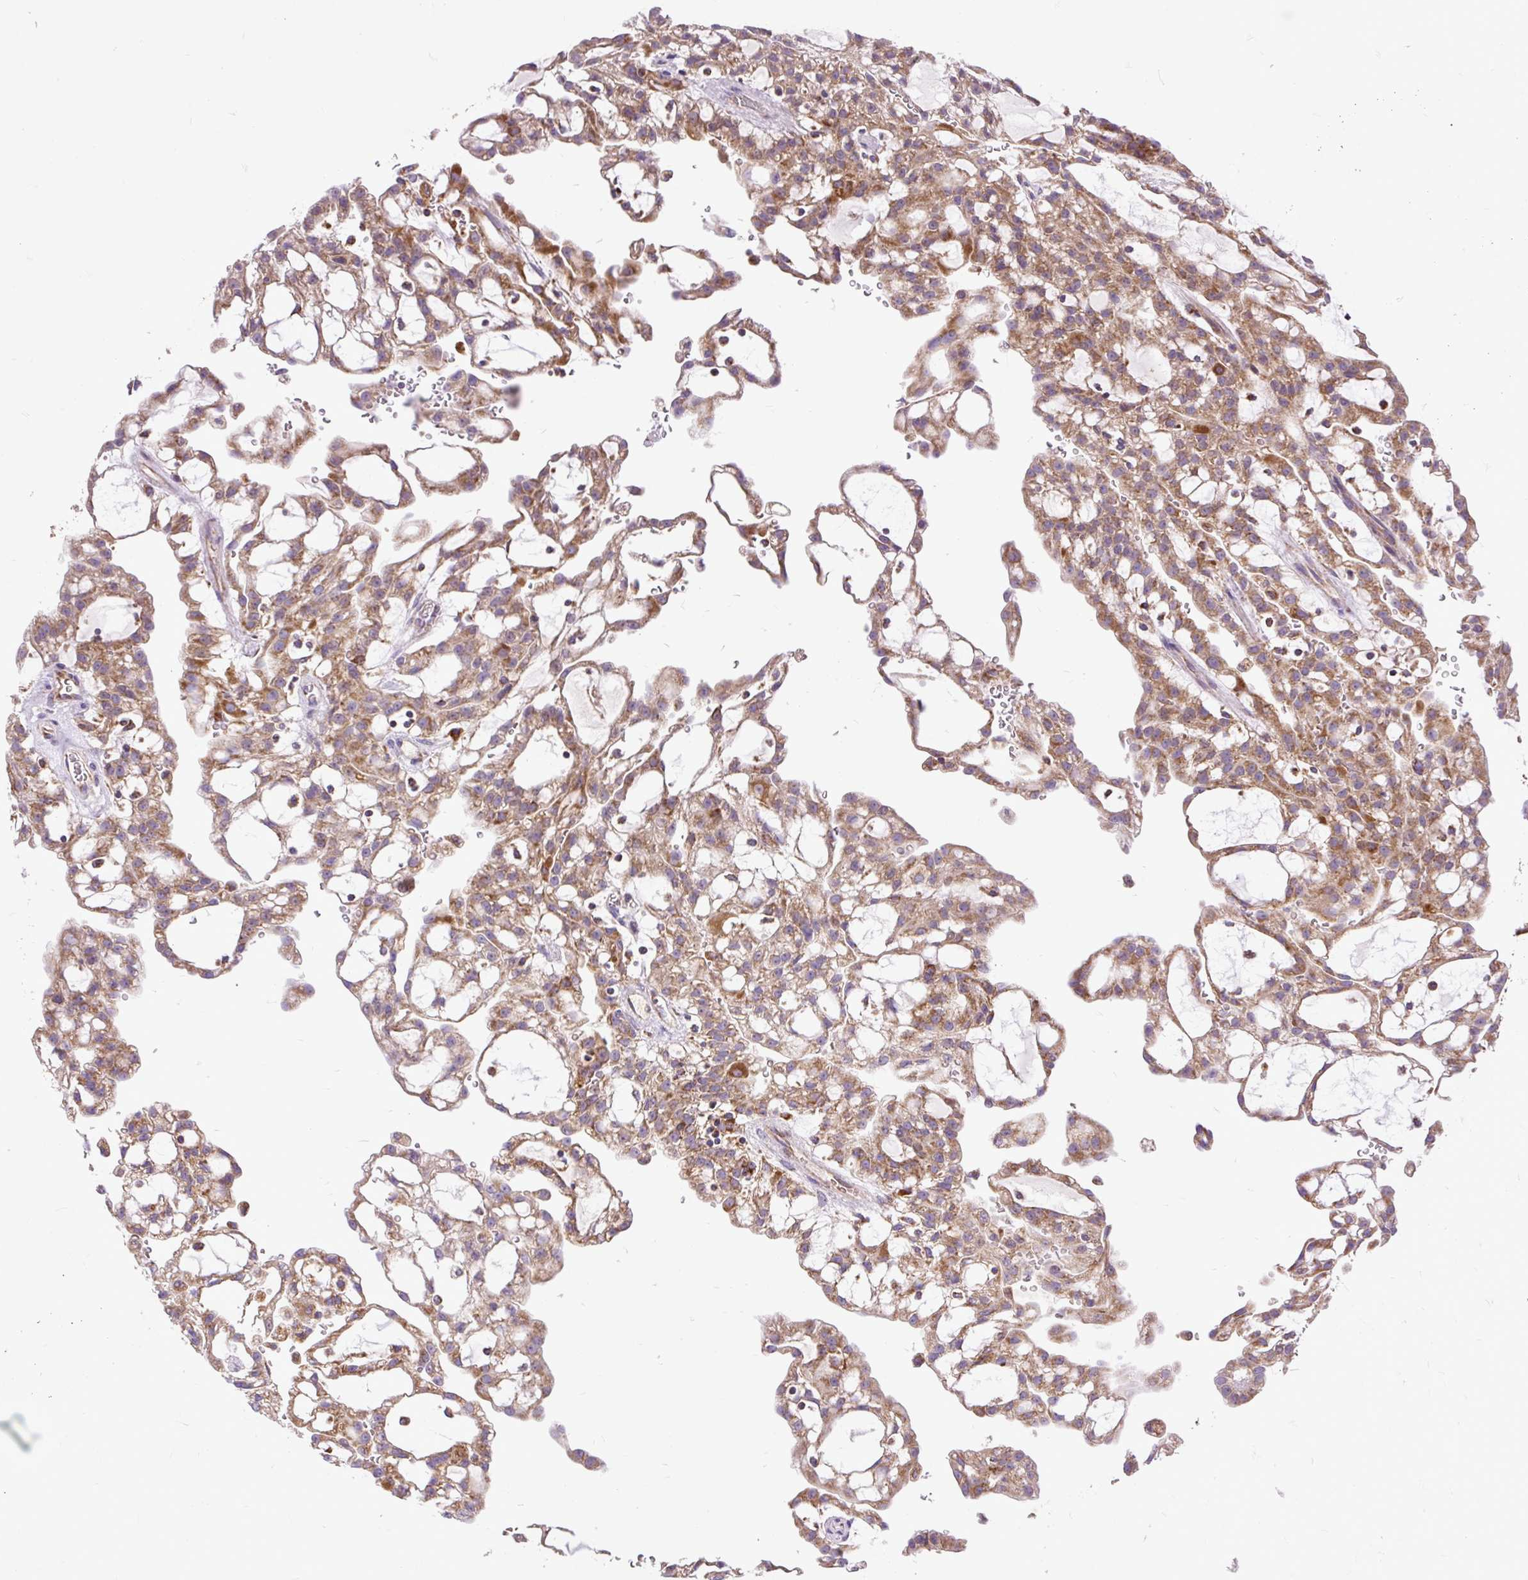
{"staining": {"intensity": "moderate", "quantity": ">75%", "location": "cytoplasmic/membranous"}, "tissue": "renal cancer", "cell_type": "Tumor cells", "image_type": "cancer", "snomed": [{"axis": "morphology", "description": "Adenocarcinoma, NOS"}, {"axis": "topography", "description": "Kidney"}], "caption": "Renal cancer stained for a protein shows moderate cytoplasmic/membranous positivity in tumor cells. Nuclei are stained in blue.", "gene": "TOMM40", "patient": {"sex": "male", "age": 63}}